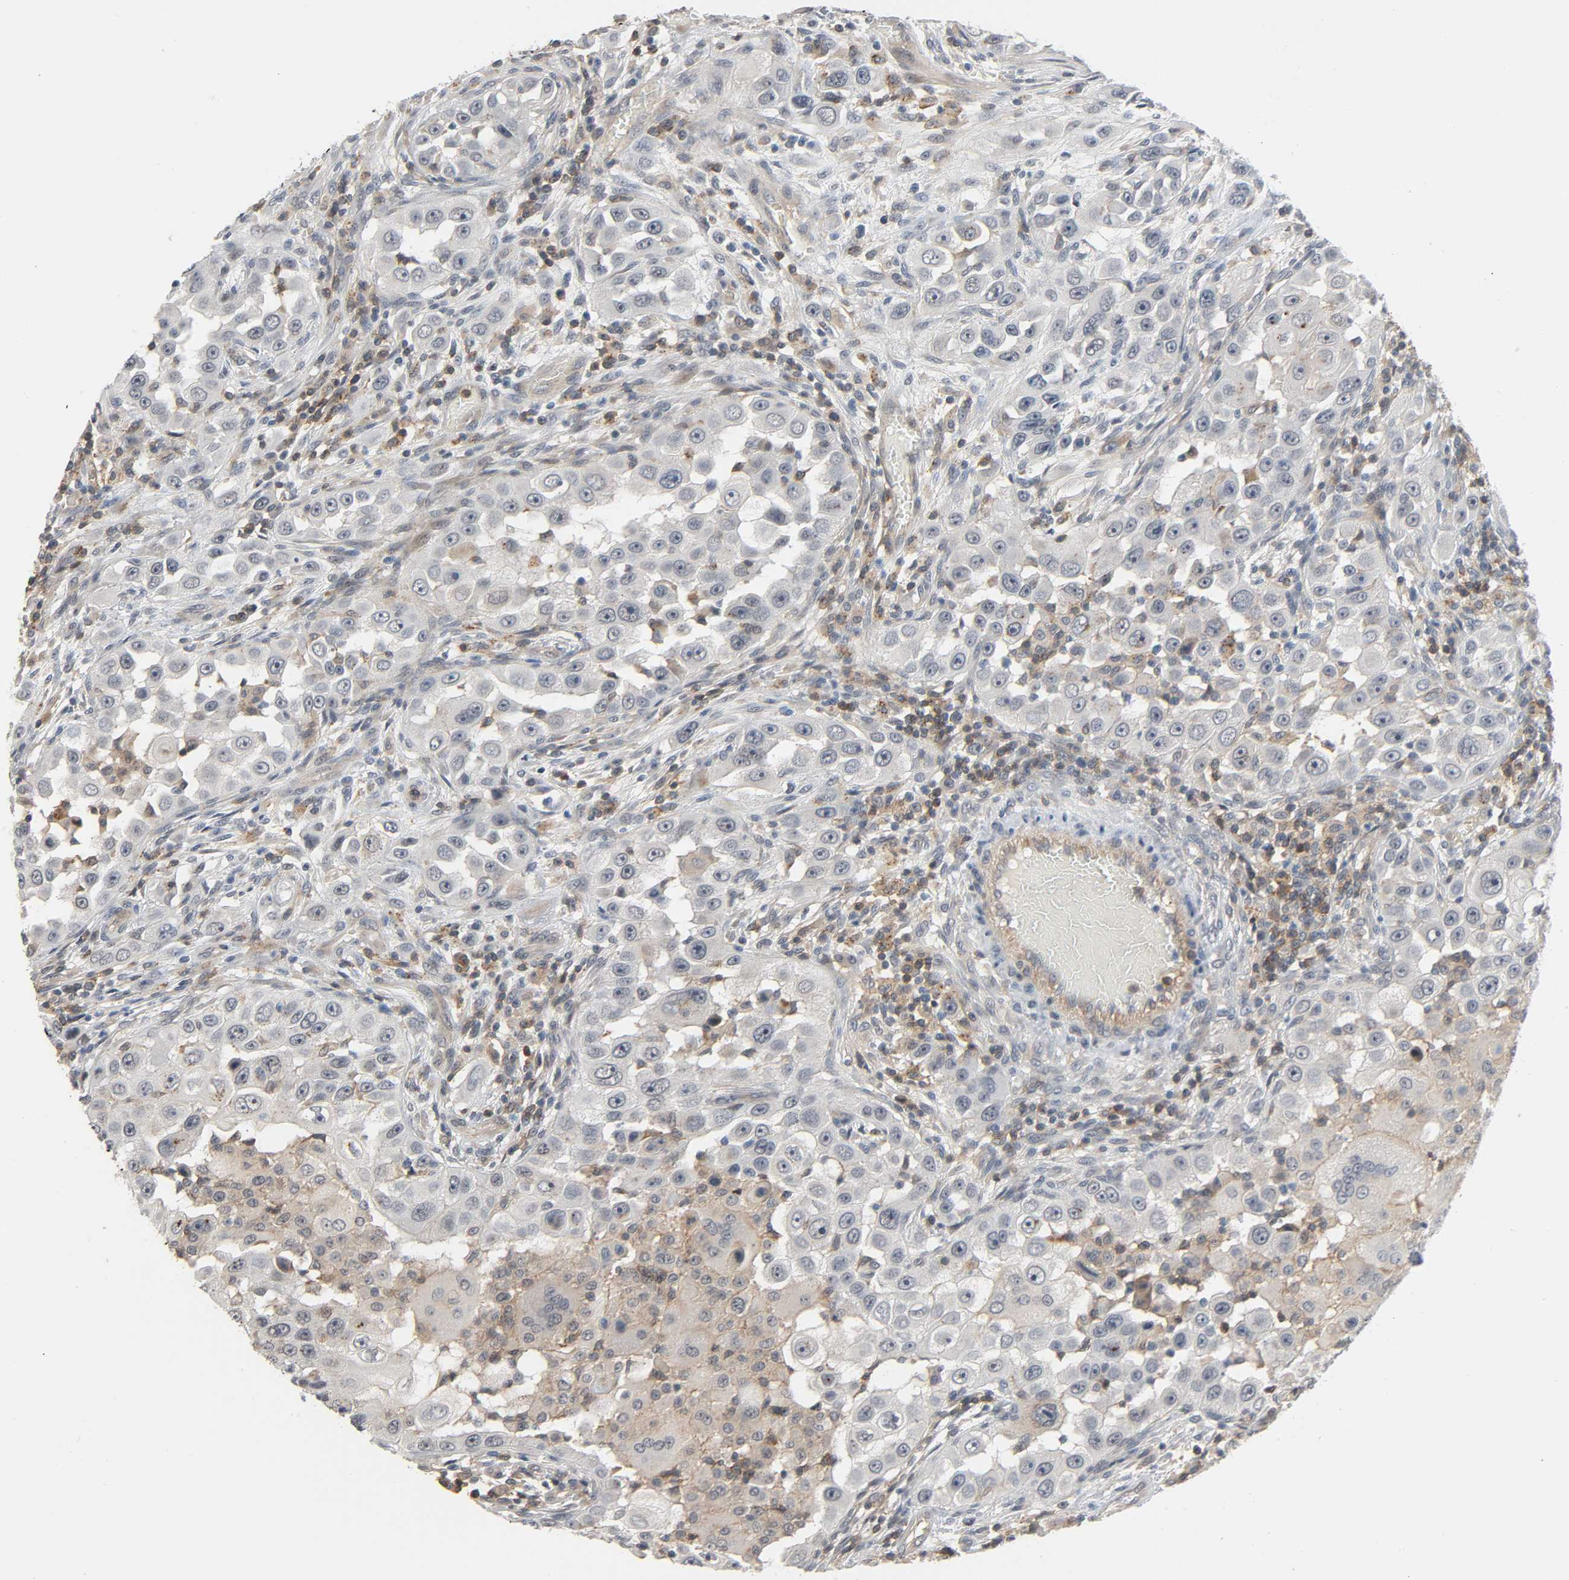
{"staining": {"intensity": "weak", "quantity": "<25%", "location": "cytoplasmic/membranous"}, "tissue": "head and neck cancer", "cell_type": "Tumor cells", "image_type": "cancer", "snomed": [{"axis": "morphology", "description": "Carcinoma, NOS"}, {"axis": "topography", "description": "Head-Neck"}], "caption": "Head and neck carcinoma was stained to show a protein in brown. There is no significant staining in tumor cells.", "gene": "CD4", "patient": {"sex": "male", "age": 87}}